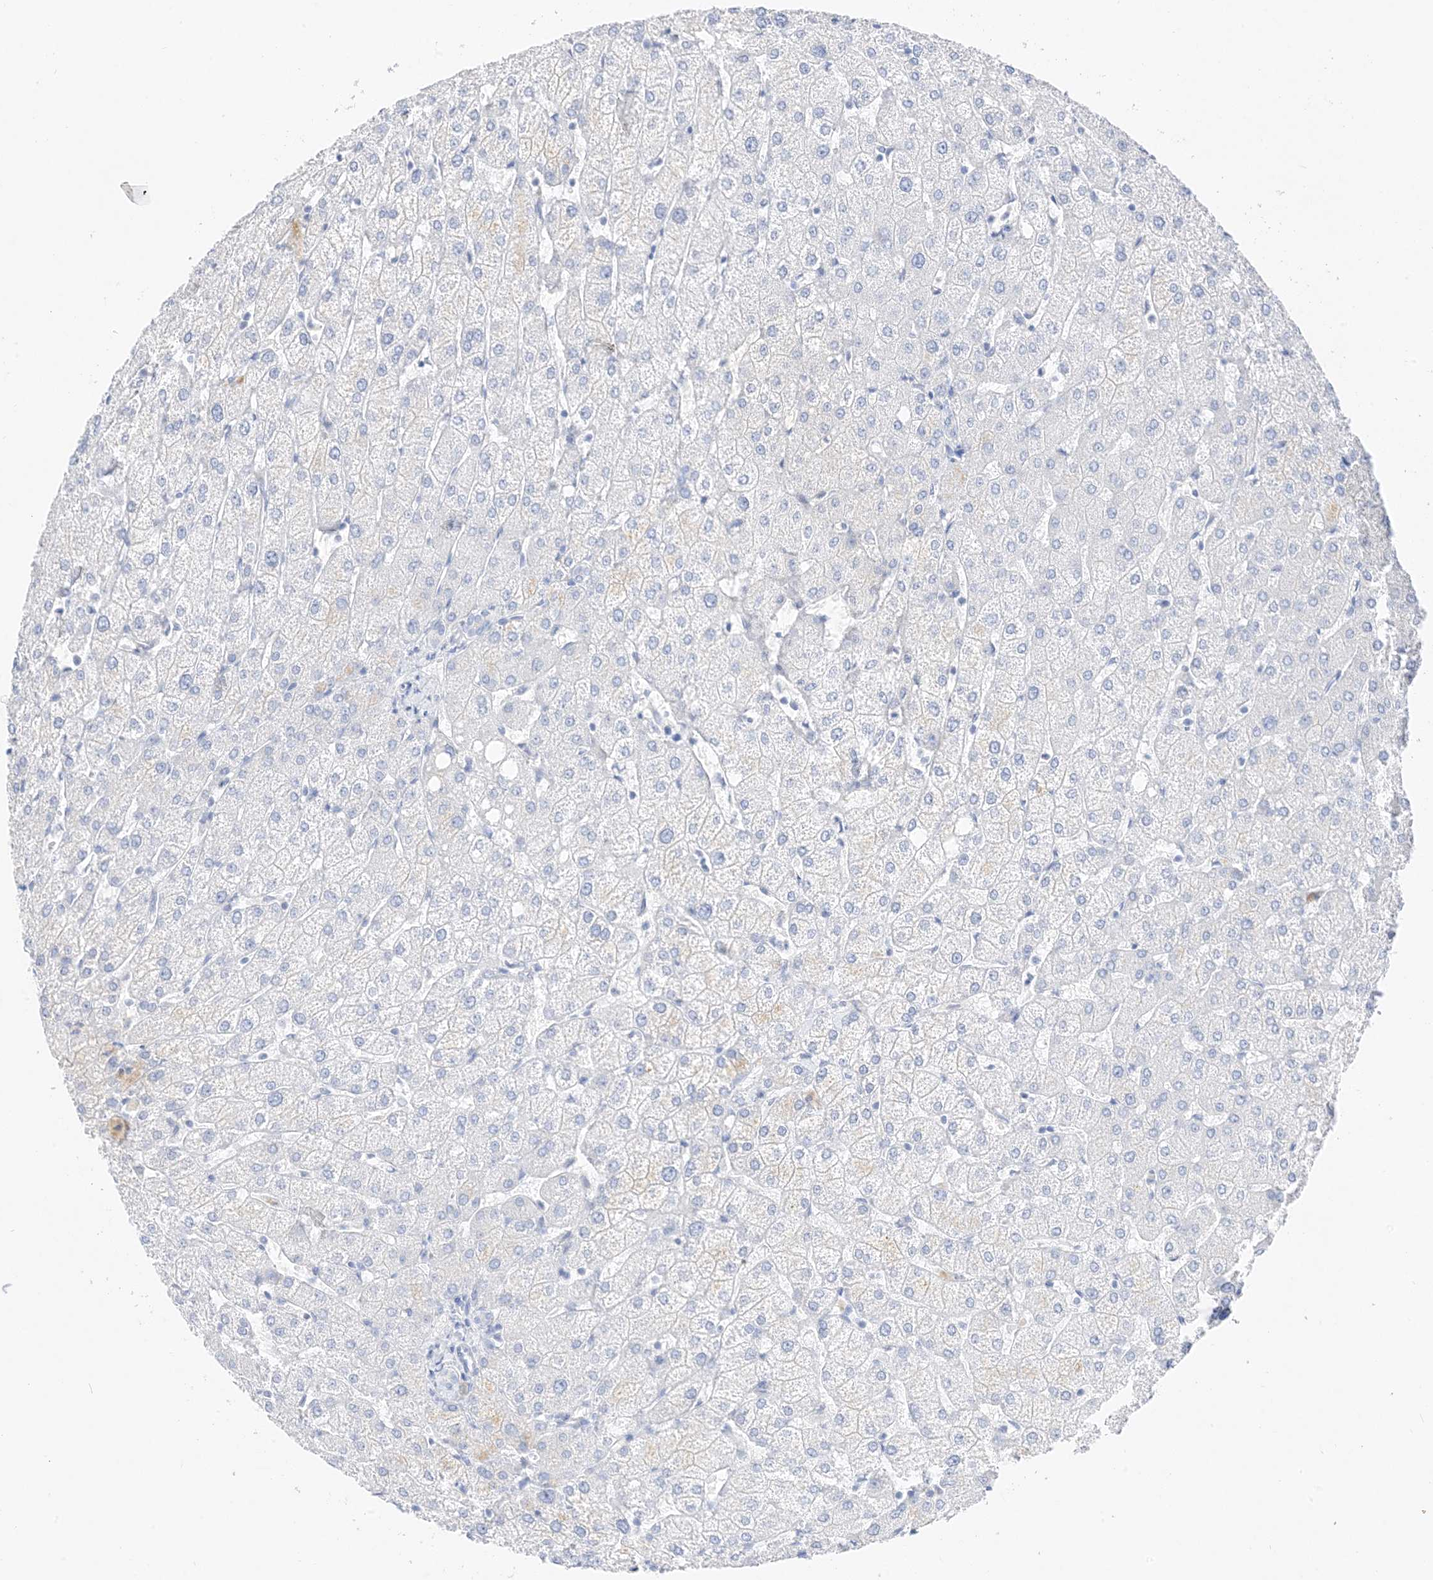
{"staining": {"intensity": "negative", "quantity": "none", "location": "none"}, "tissue": "liver", "cell_type": "Cholangiocytes", "image_type": "normal", "snomed": [{"axis": "morphology", "description": "Normal tissue, NOS"}, {"axis": "topography", "description": "Liver"}], "caption": "Histopathology image shows no significant protein positivity in cholangiocytes of unremarkable liver.", "gene": "MUC17", "patient": {"sex": "female", "age": 54}}